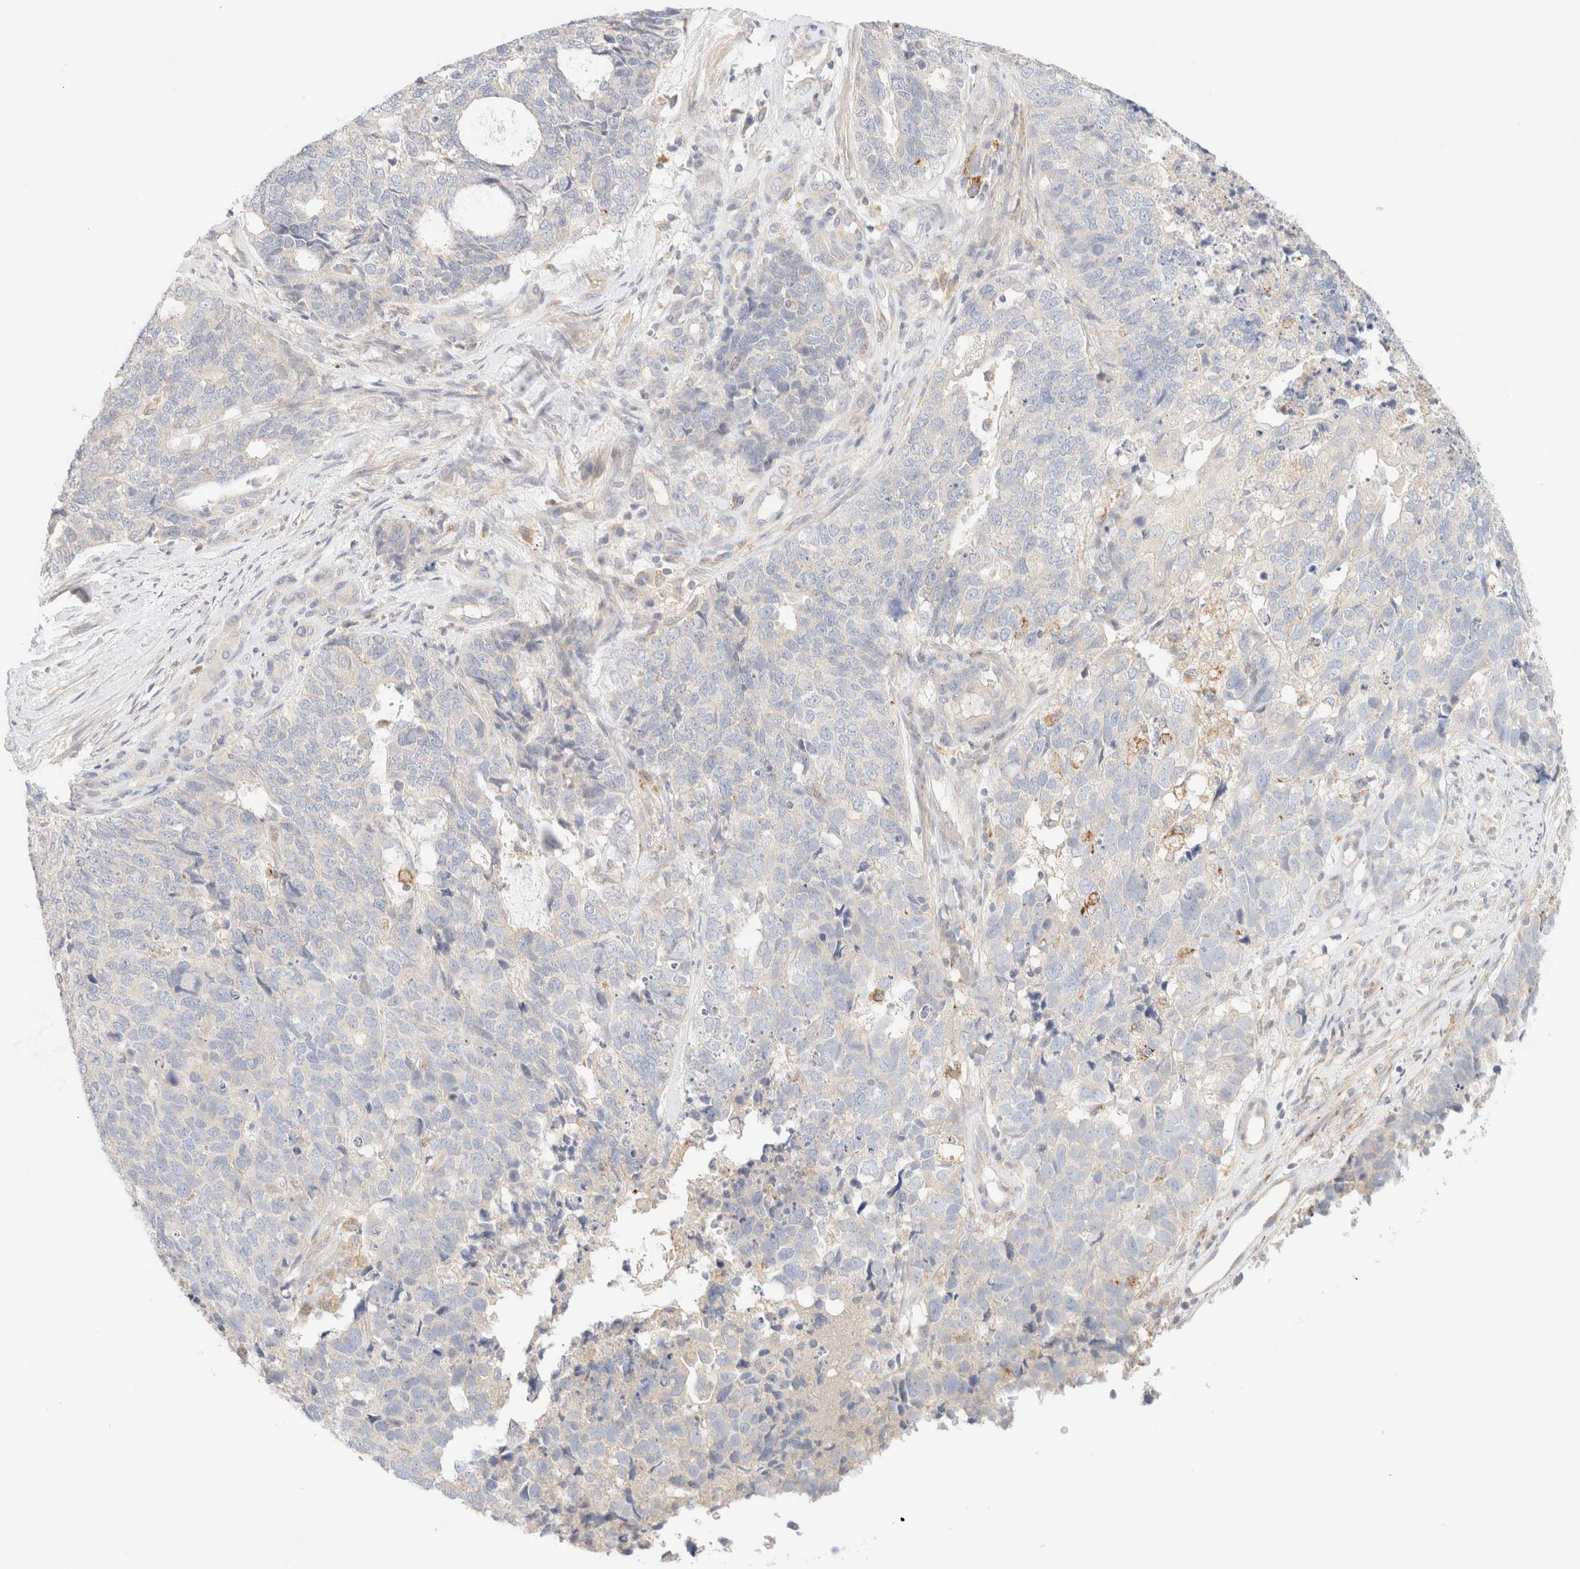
{"staining": {"intensity": "negative", "quantity": "none", "location": "none"}, "tissue": "cervical cancer", "cell_type": "Tumor cells", "image_type": "cancer", "snomed": [{"axis": "morphology", "description": "Squamous cell carcinoma, NOS"}, {"axis": "topography", "description": "Cervix"}], "caption": "Cervical cancer (squamous cell carcinoma) was stained to show a protein in brown. There is no significant expression in tumor cells.", "gene": "SARM1", "patient": {"sex": "female", "age": 63}}